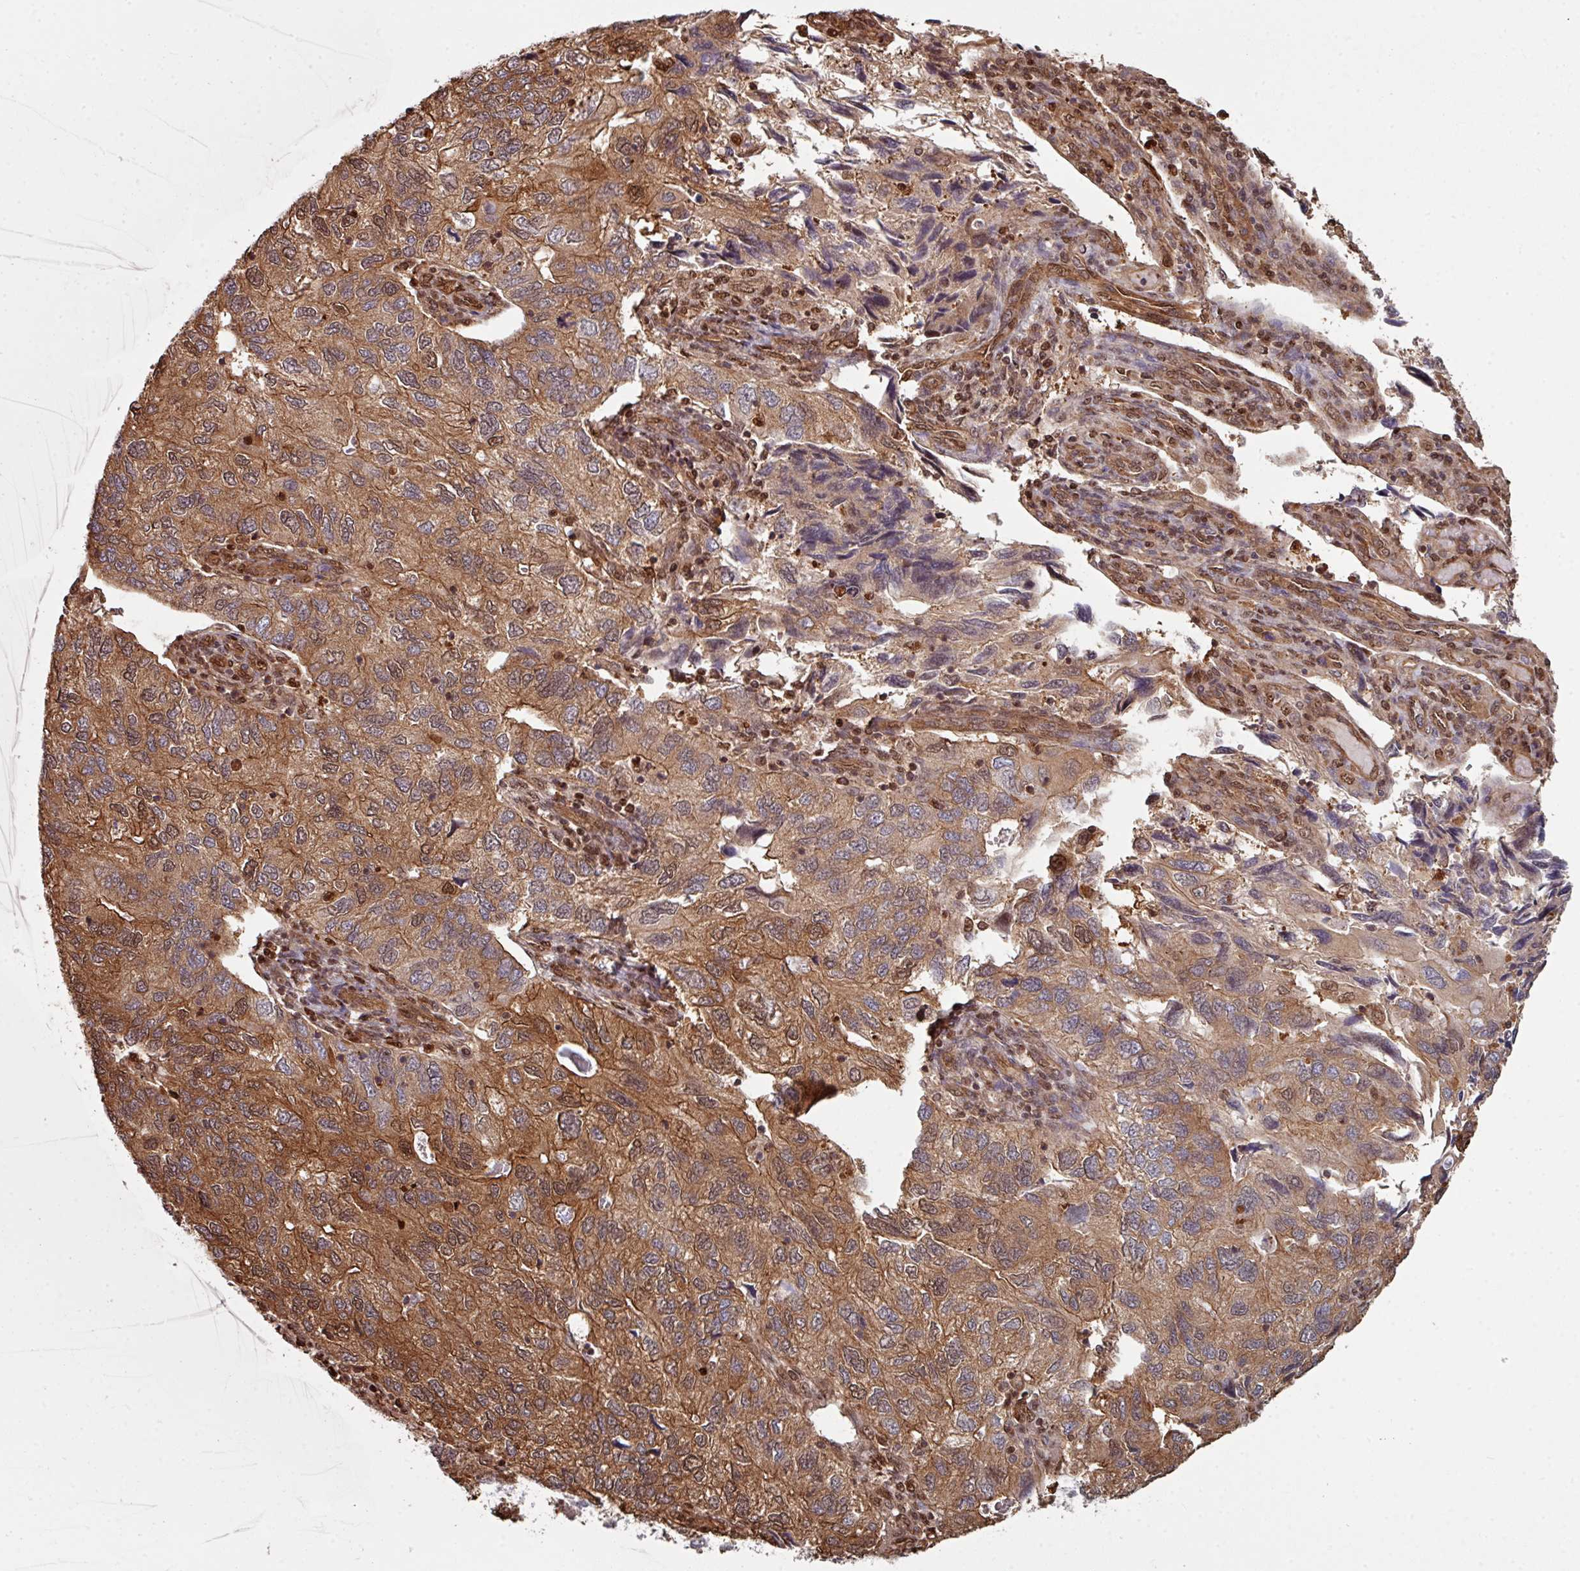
{"staining": {"intensity": "moderate", "quantity": "25%-75%", "location": "cytoplasmic/membranous"}, "tissue": "endometrial cancer", "cell_type": "Tumor cells", "image_type": "cancer", "snomed": [{"axis": "morphology", "description": "Carcinoma, NOS"}, {"axis": "topography", "description": "Uterus"}], "caption": "An immunohistochemistry (IHC) micrograph of neoplastic tissue is shown. Protein staining in brown shows moderate cytoplasmic/membranous positivity in endometrial cancer within tumor cells. The staining is performed using DAB brown chromogen to label protein expression. The nuclei are counter-stained blue using hematoxylin.", "gene": "ANO9", "patient": {"sex": "female", "age": 76}}